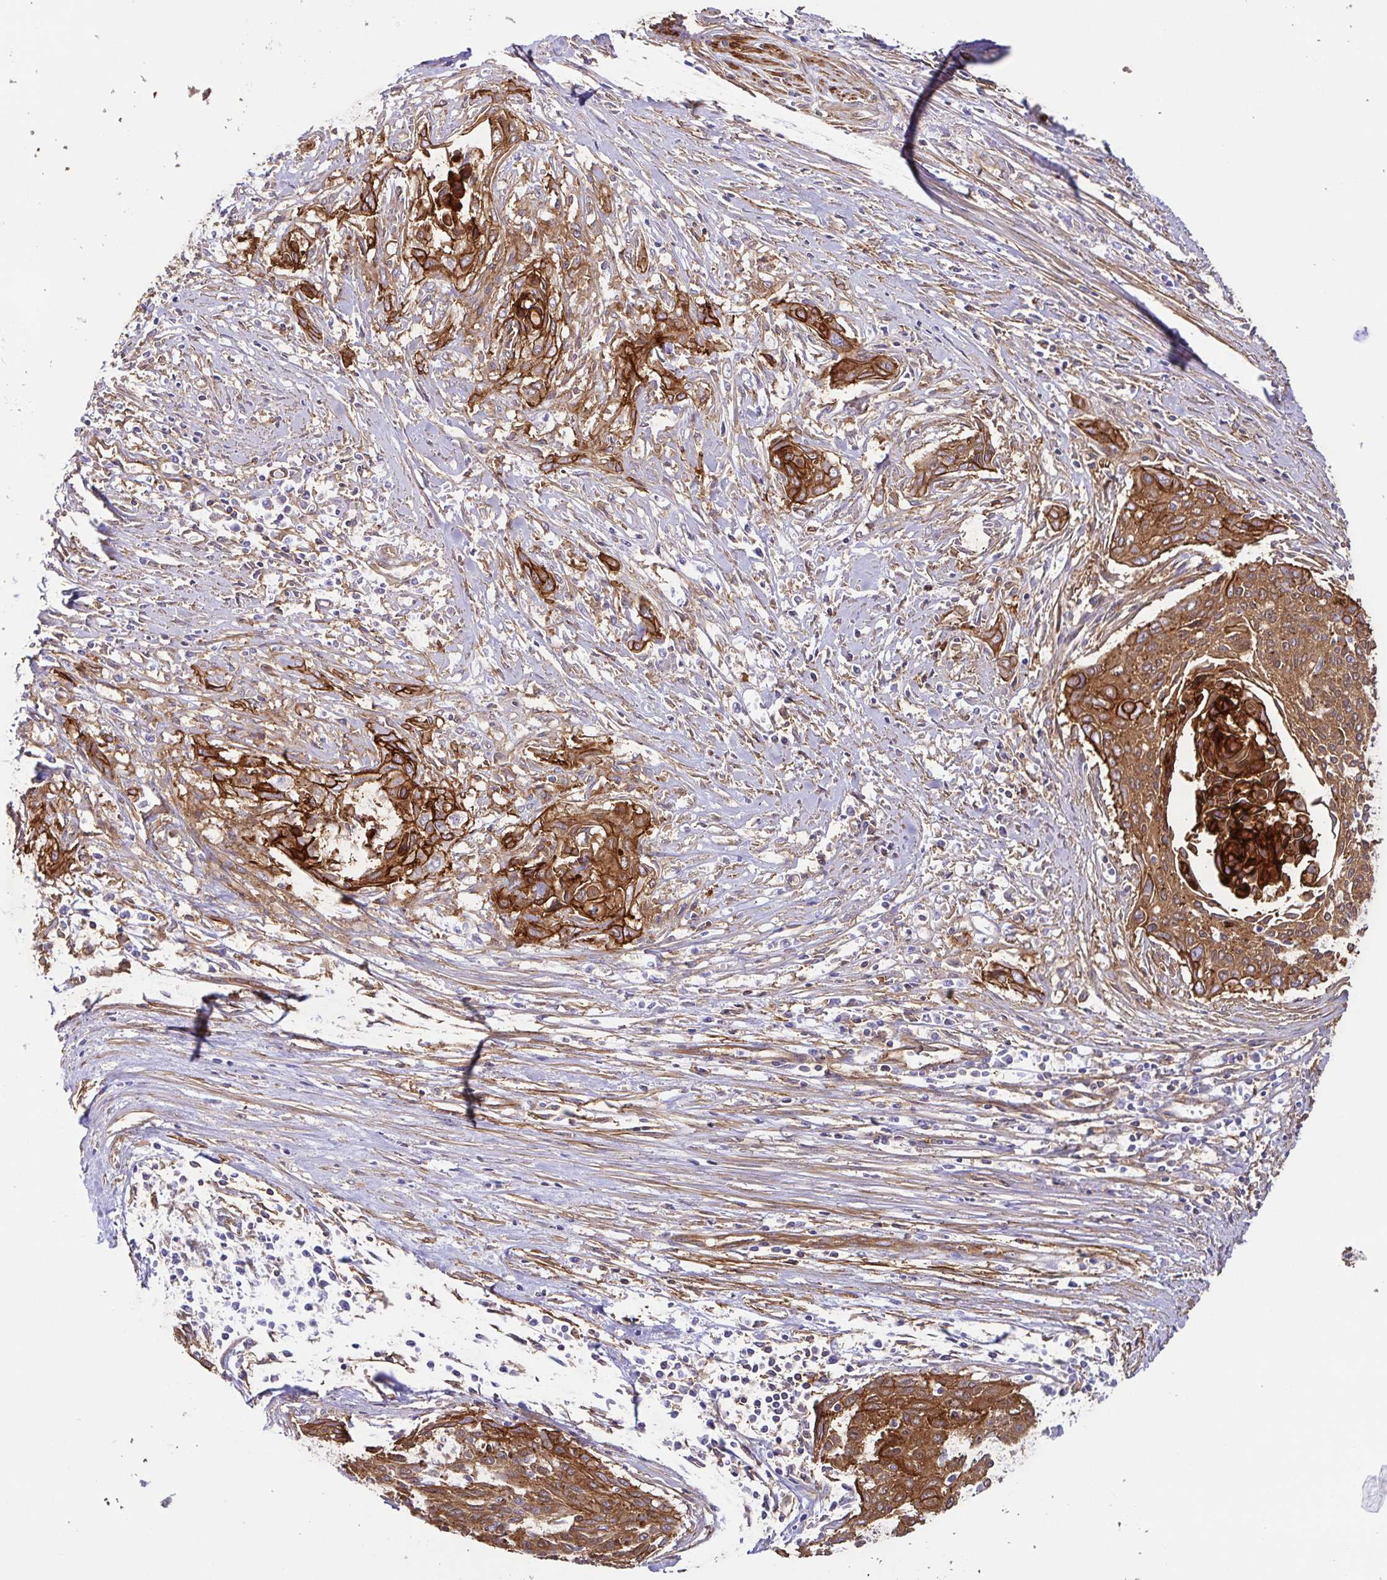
{"staining": {"intensity": "moderate", "quantity": ">75%", "location": "cytoplasmic/membranous"}, "tissue": "cervical cancer", "cell_type": "Tumor cells", "image_type": "cancer", "snomed": [{"axis": "morphology", "description": "Squamous cell carcinoma, NOS"}, {"axis": "topography", "description": "Cervix"}], "caption": "There is medium levels of moderate cytoplasmic/membranous staining in tumor cells of cervical squamous cell carcinoma, as demonstrated by immunohistochemical staining (brown color).", "gene": "ANXA2", "patient": {"sex": "female", "age": 55}}